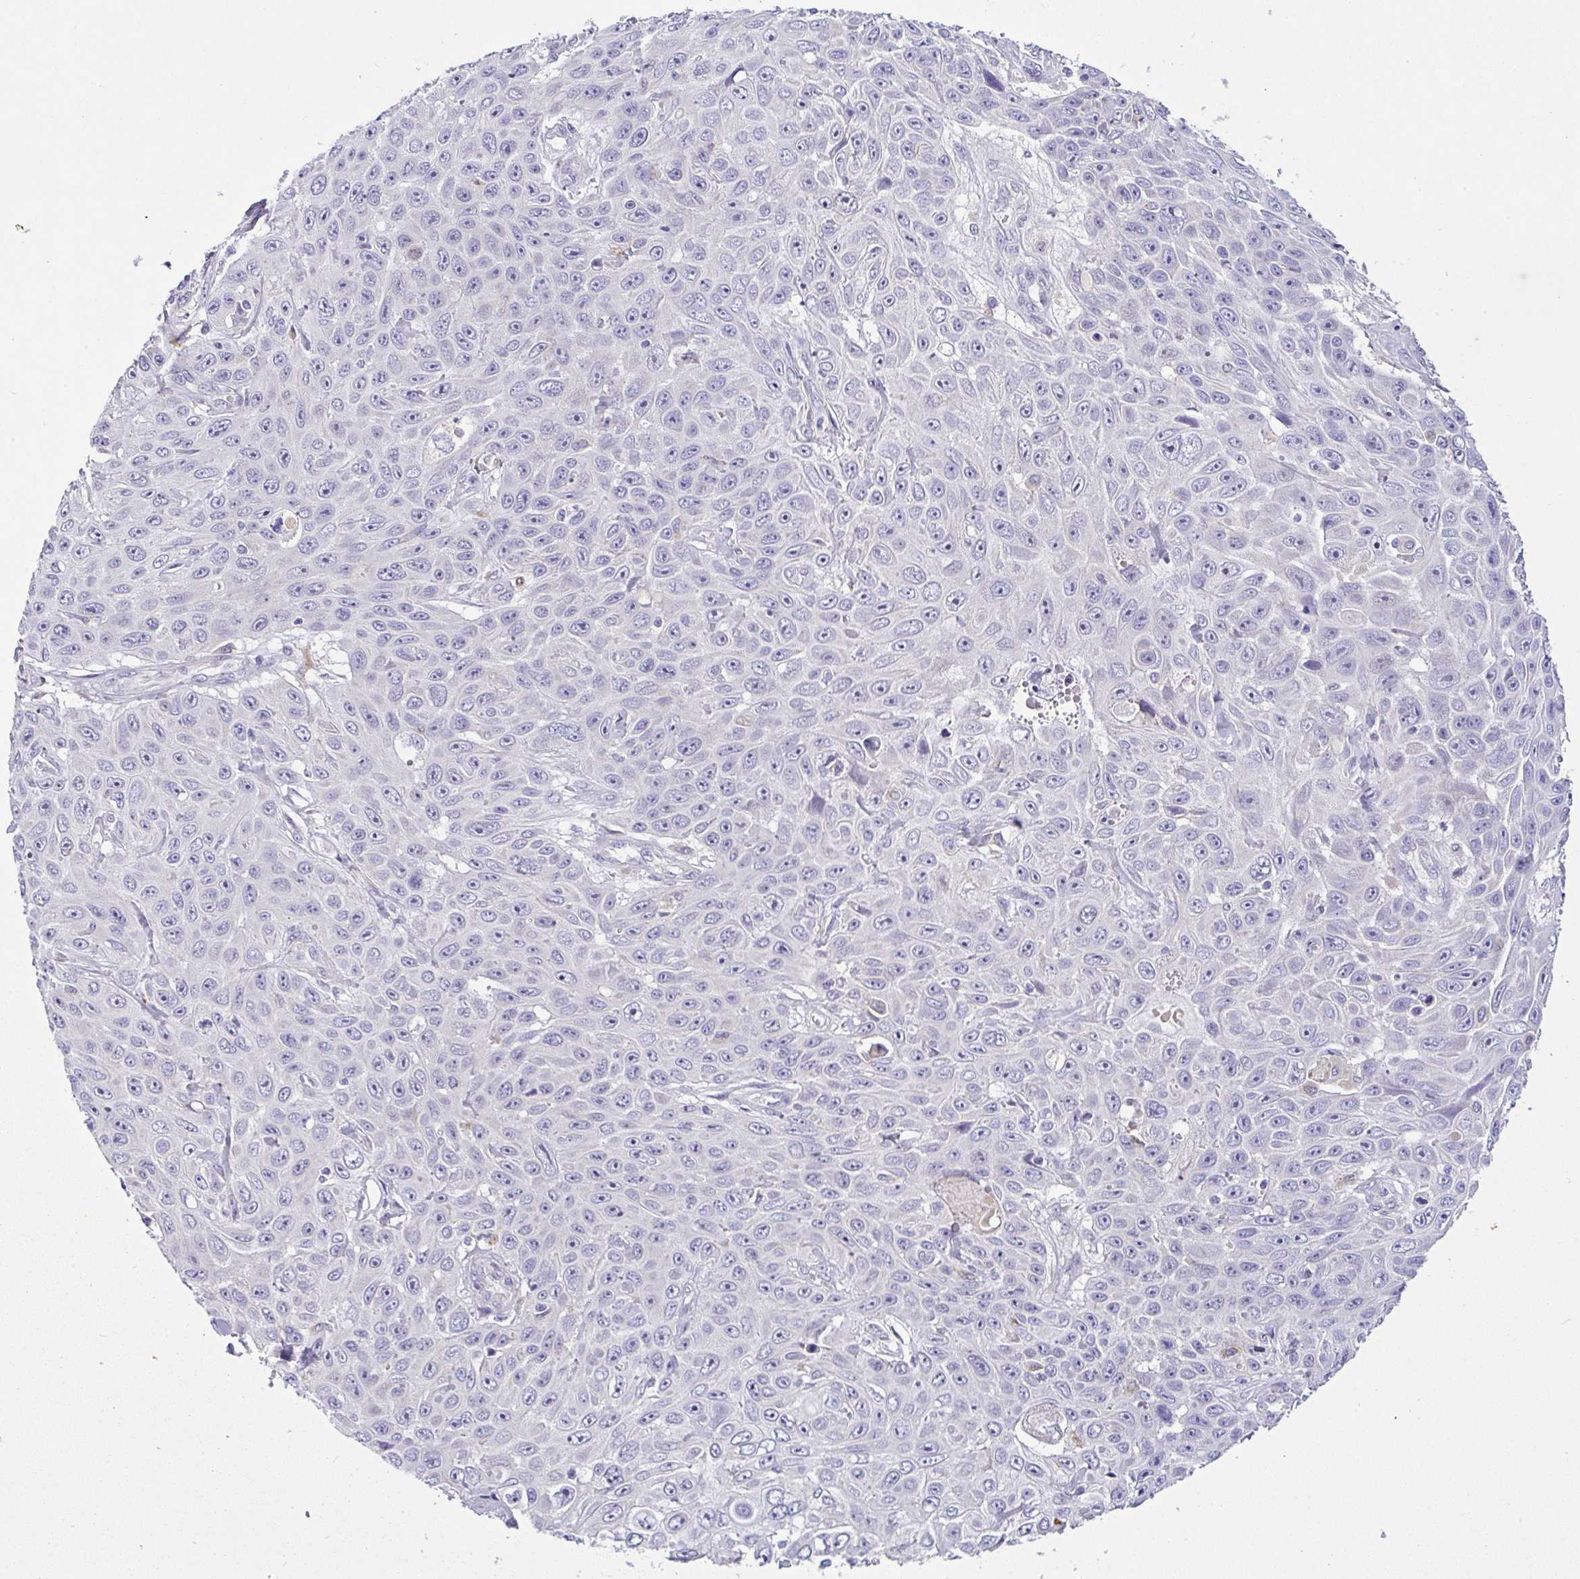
{"staining": {"intensity": "negative", "quantity": "none", "location": "none"}, "tissue": "skin cancer", "cell_type": "Tumor cells", "image_type": "cancer", "snomed": [{"axis": "morphology", "description": "Squamous cell carcinoma, NOS"}, {"axis": "topography", "description": "Skin"}], "caption": "An immunohistochemistry (IHC) photomicrograph of skin cancer (squamous cell carcinoma) is shown. There is no staining in tumor cells of skin cancer (squamous cell carcinoma).", "gene": "EPN3", "patient": {"sex": "male", "age": 82}}